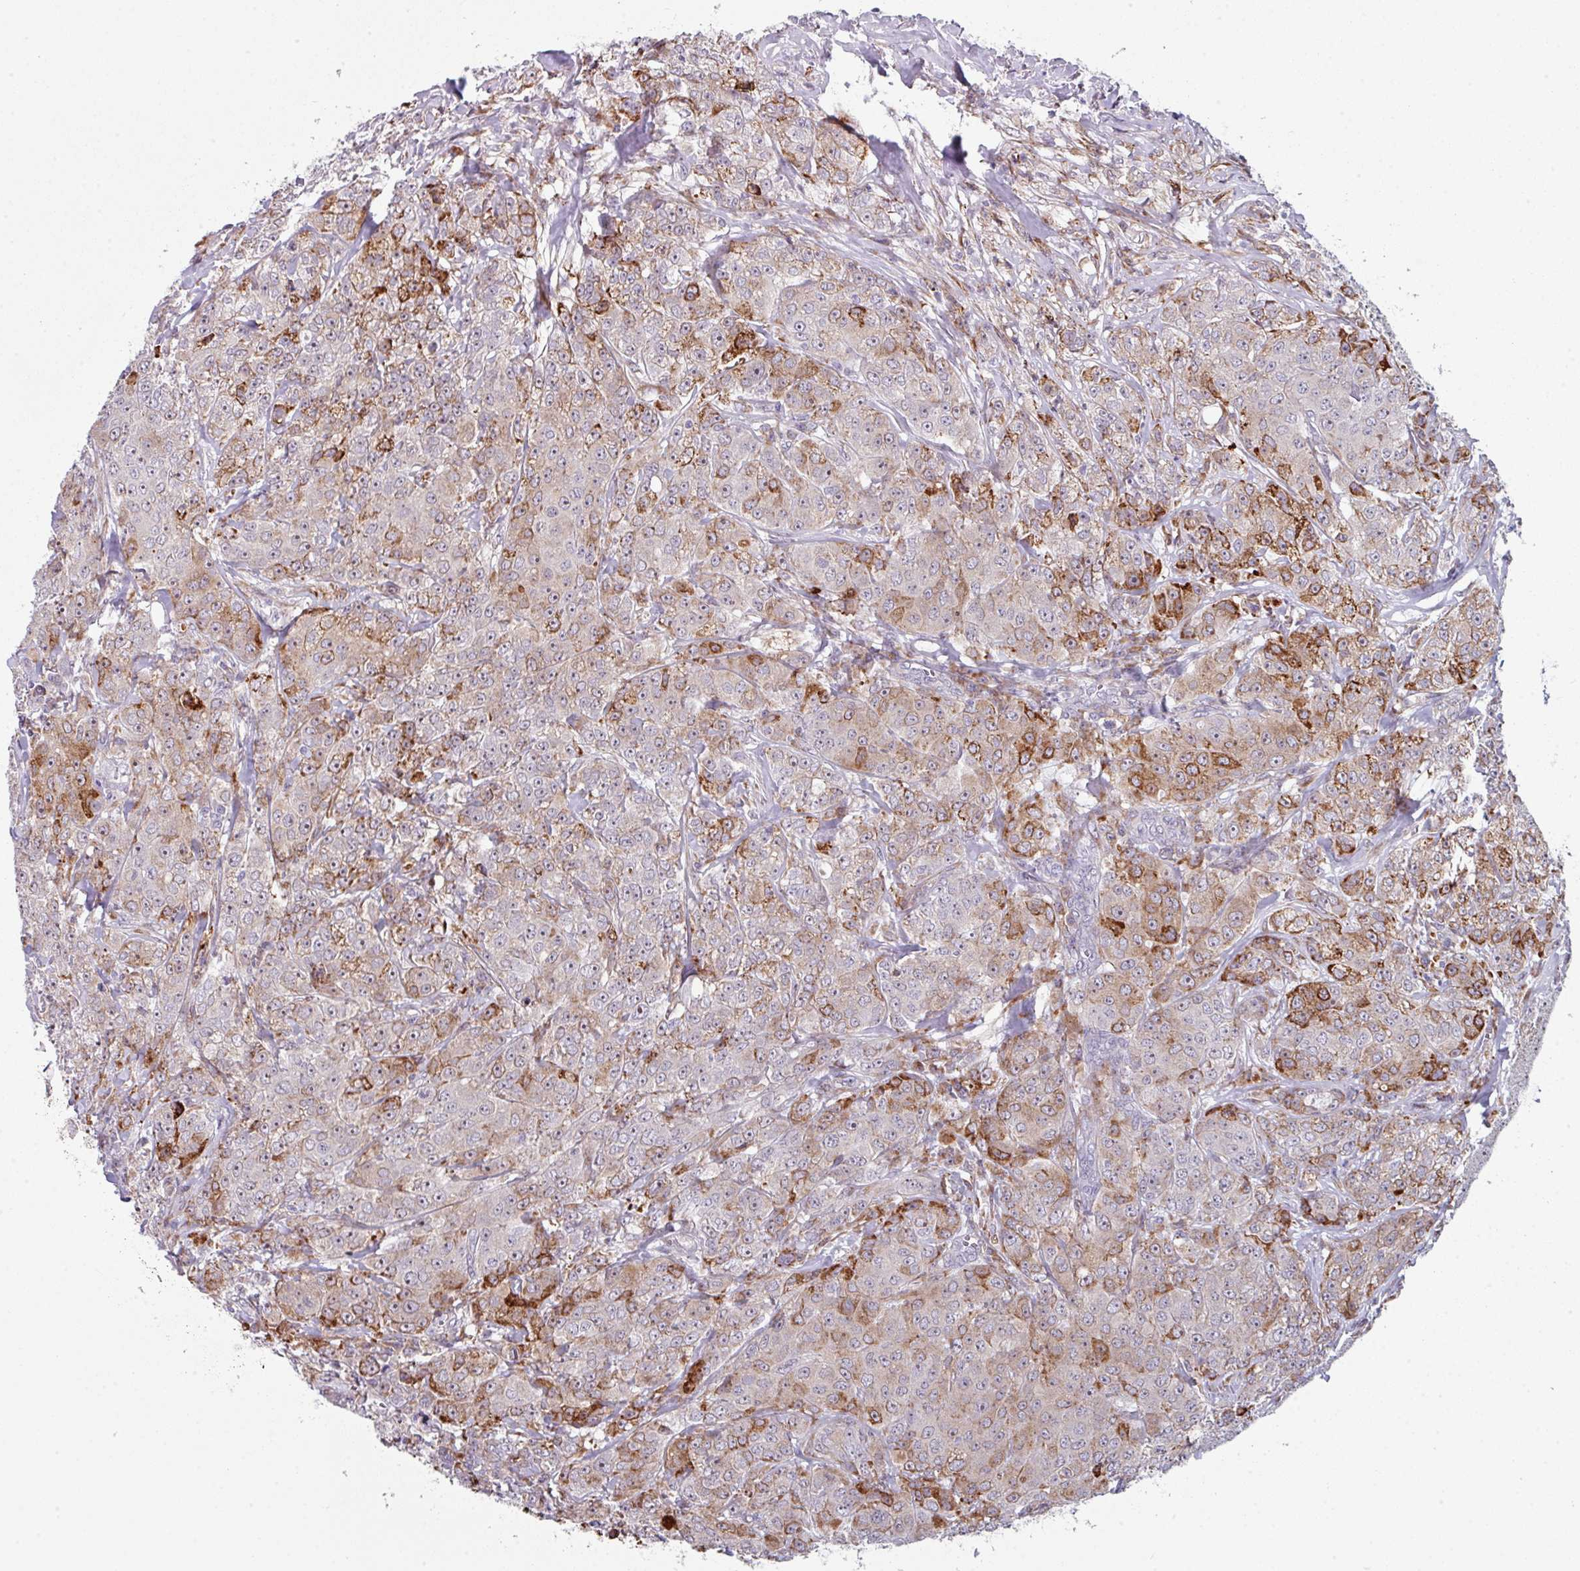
{"staining": {"intensity": "strong", "quantity": "25%-75%", "location": "cytoplasmic/membranous"}, "tissue": "breast cancer", "cell_type": "Tumor cells", "image_type": "cancer", "snomed": [{"axis": "morphology", "description": "Duct carcinoma"}, {"axis": "topography", "description": "Breast"}], "caption": "Breast intraductal carcinoma was stained to show a protein in brown. There is high levels of strong cytoplasmic/membranous staining in about 25%-75% of tumor cells. The staining was performed using DAB to visualize the protein expression in brown, while the nuclei were stained in blue with hematoxylin (Magnification: 20x).", "gene": "BMS1", "patient": {"sex": "female", "age": 43}}